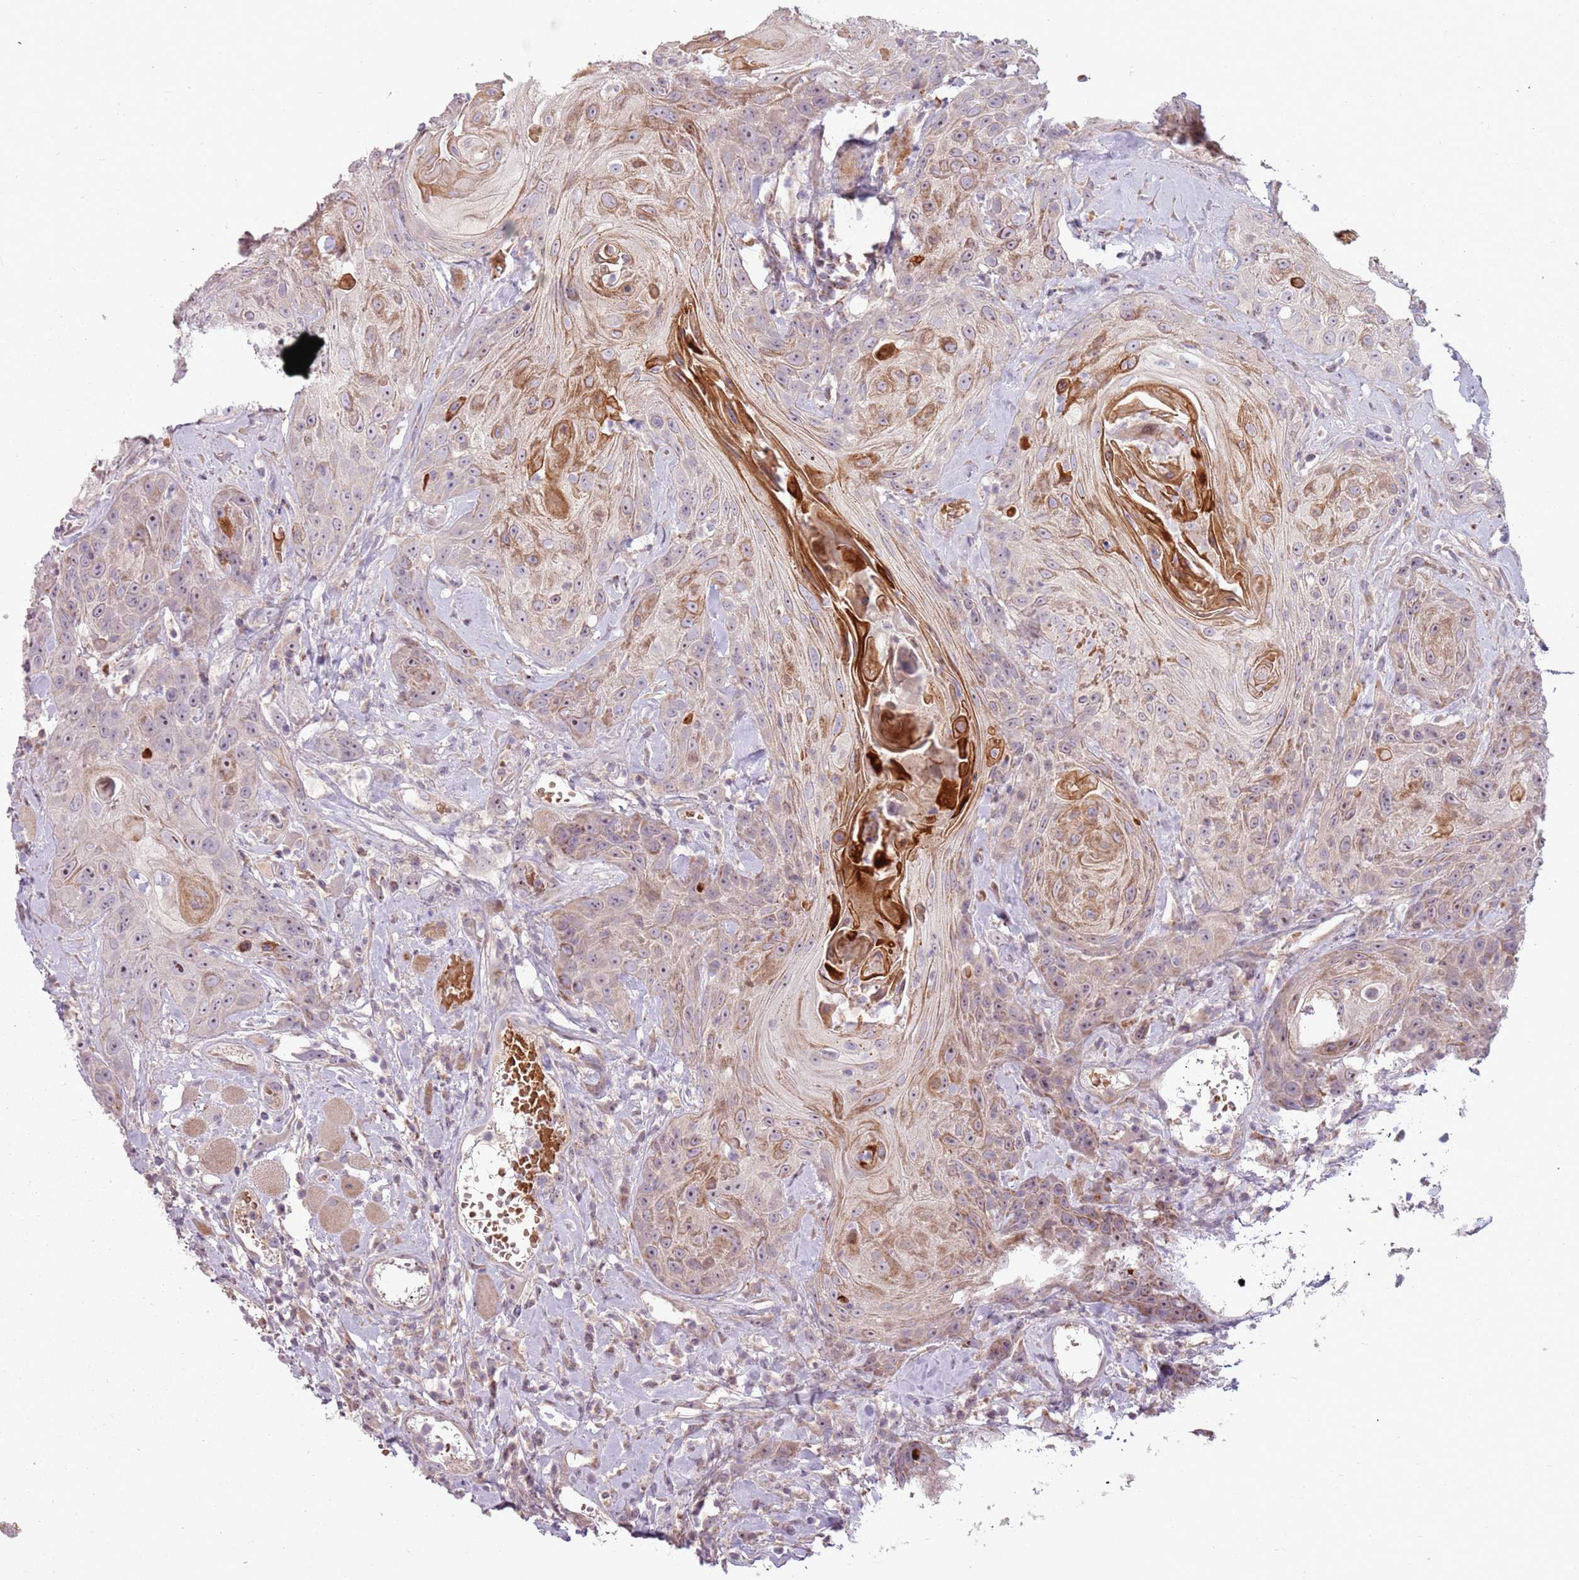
{"staining": {"intensity": "moderate", "quantity": ">75%", "location": "cytoplasmic/membranous,nuclear"}, "tissue": "head and neck cancer", "cell_type": "Tumor cells", "image_type": "cancer", "snomed": [{"axis": "morphology", "description": "Squamous cell carcinoma, NOS"}, {"axis": "topography", "description": "Head-Neck"}], "caption": "Brown immunohistochemical staining in head and neck squamous cell carcinoma displays moderate cytoplasmic/membranous and nuclear expression in about >75% of tumor cells.", "gene": "ZNF530", "patient": {"sex": "female", "age": 59}}